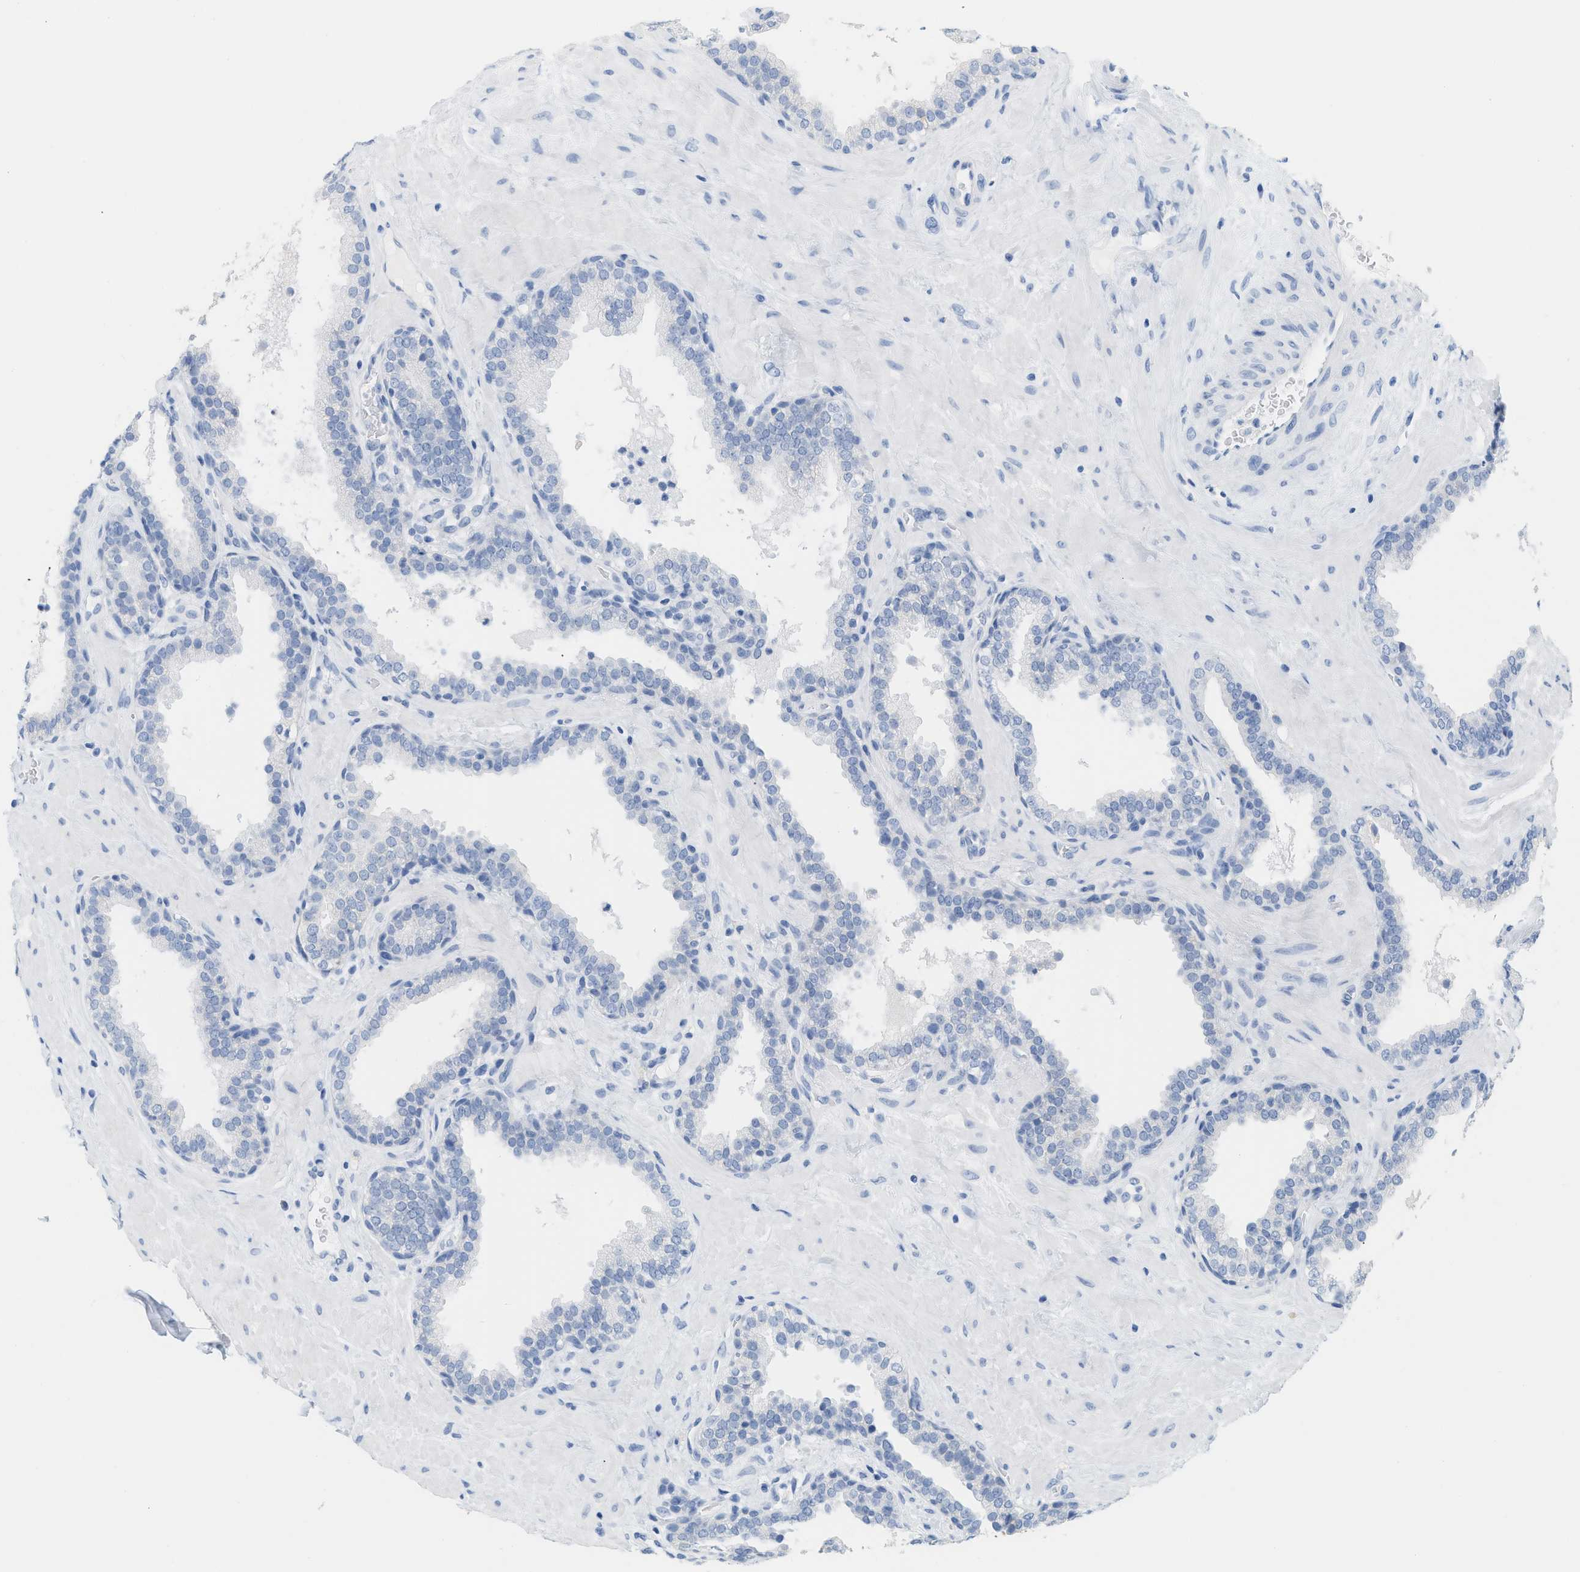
{"staining": {"intensity": "negative", "quantity": "none", "location": "none"}, "tissue": "prostate", "cell_type": "Glandular cells", "image_type": "normal", "snomed": [{"axis": "morphology", "description": "Normal tissue, NOS"}, {"axis": "topography", "description": "Prostate"}], "caption": "Human prostate stained for a protein using IHC reveals no expression in glandular cells.", "gene": "PAPPA", "patient": {"sex": "male", "age": 51}}